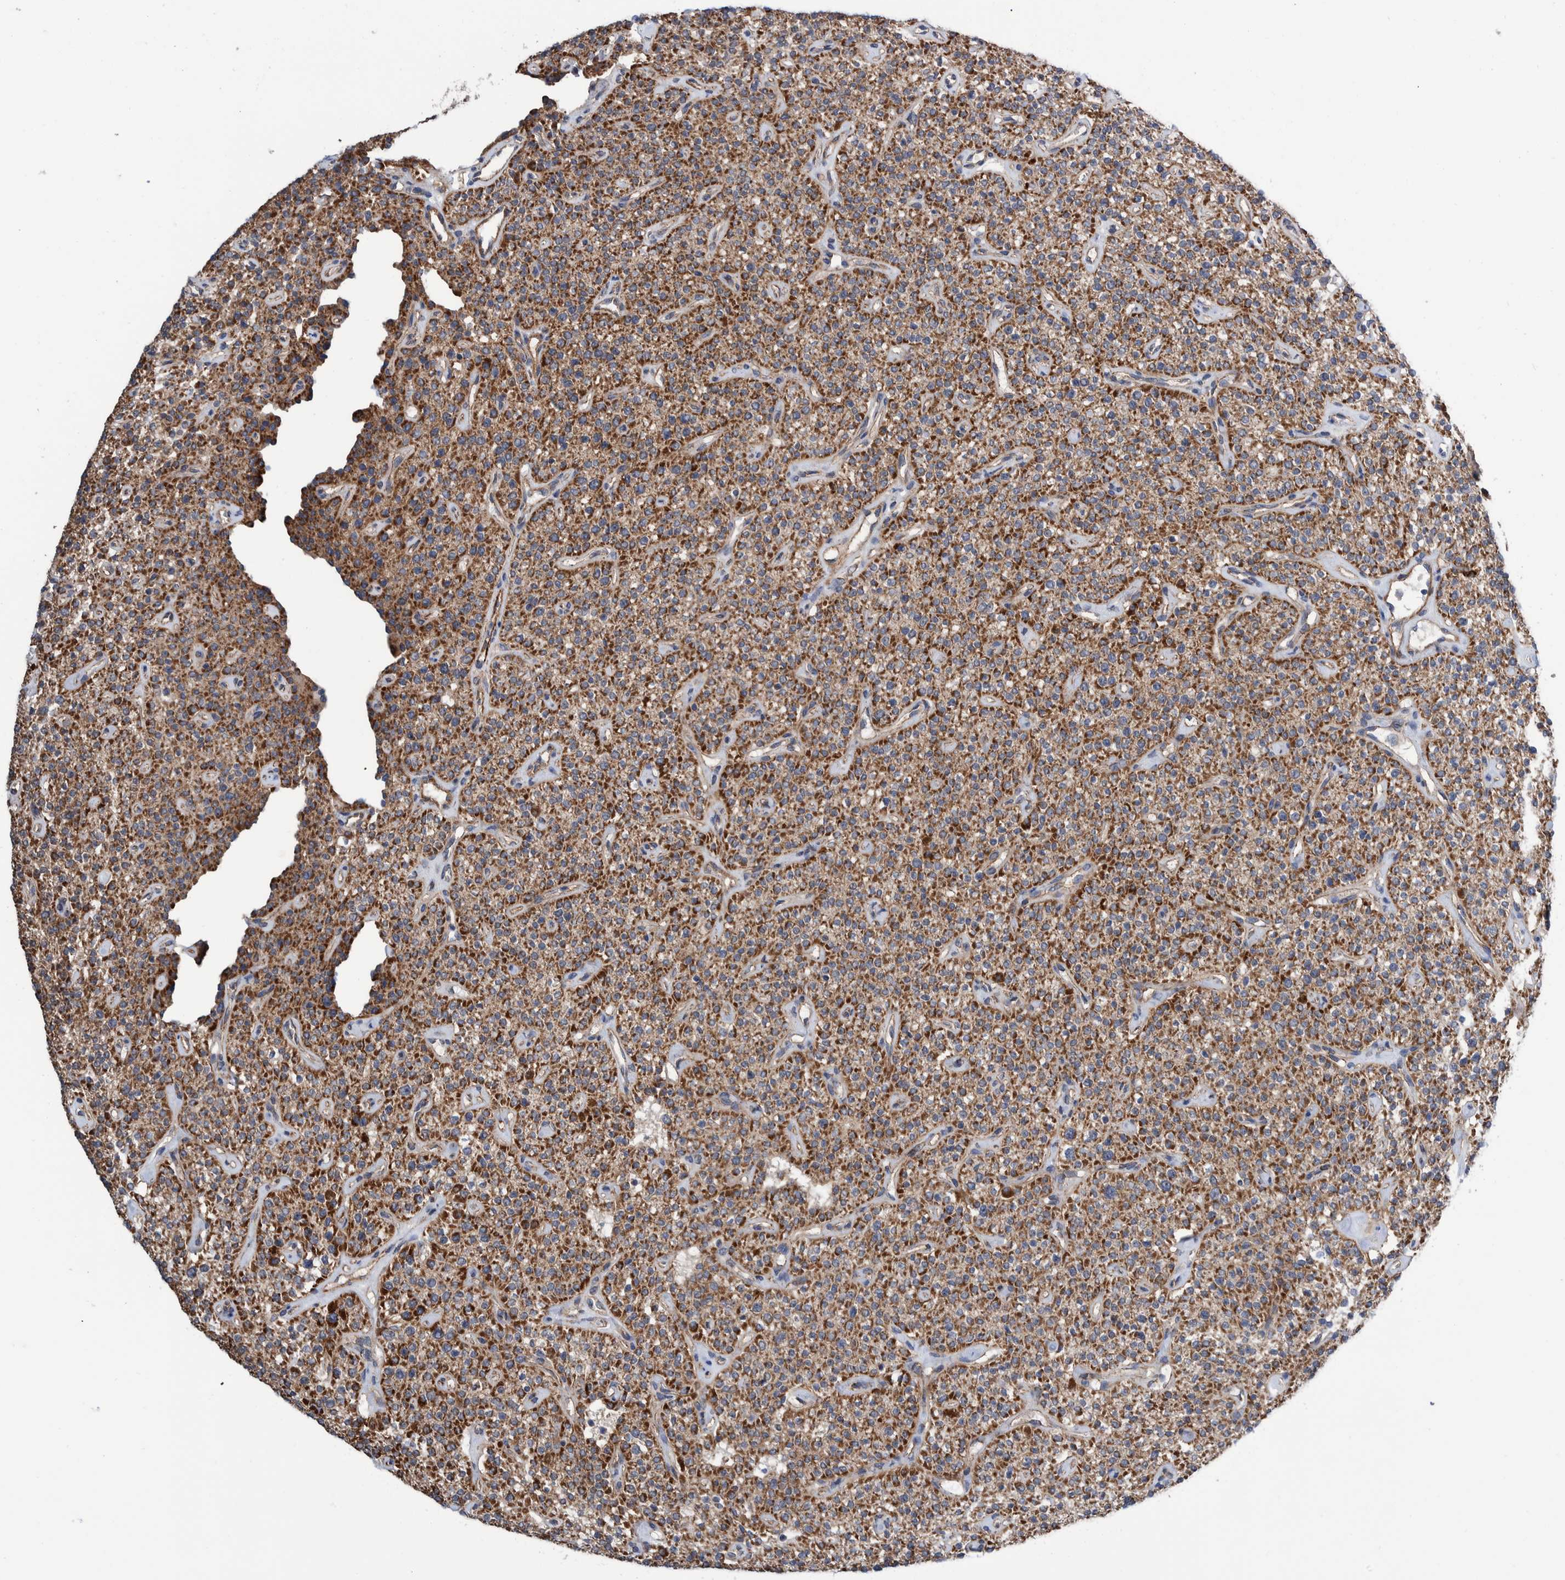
{"staining": {"intensity": "strong", "quantity": ">75%", "location": "cytoplasmic/membranous"}, "tissue": "parathyroid gland", "cell_type": "Glandular cells", "image_type": "normal", "snomed": [{"axis": "morphology", "description": "Normal tissue, NOS"}, {"axis": "topography", "description": "Parathyroid gland"}], "caption": "IHC histopathology image of unremarkable parathyroid gland: human parathyroid gland stained using immunohistochemistry reveals high levels of strong protein expression localized specifically in the cytoplasmic/membranous of glandular cells, appearing as a cytoplasmic/membranous brown color.", "gene": "ENSG00000262660", "patient": {"sex": "male", "age": 46}}